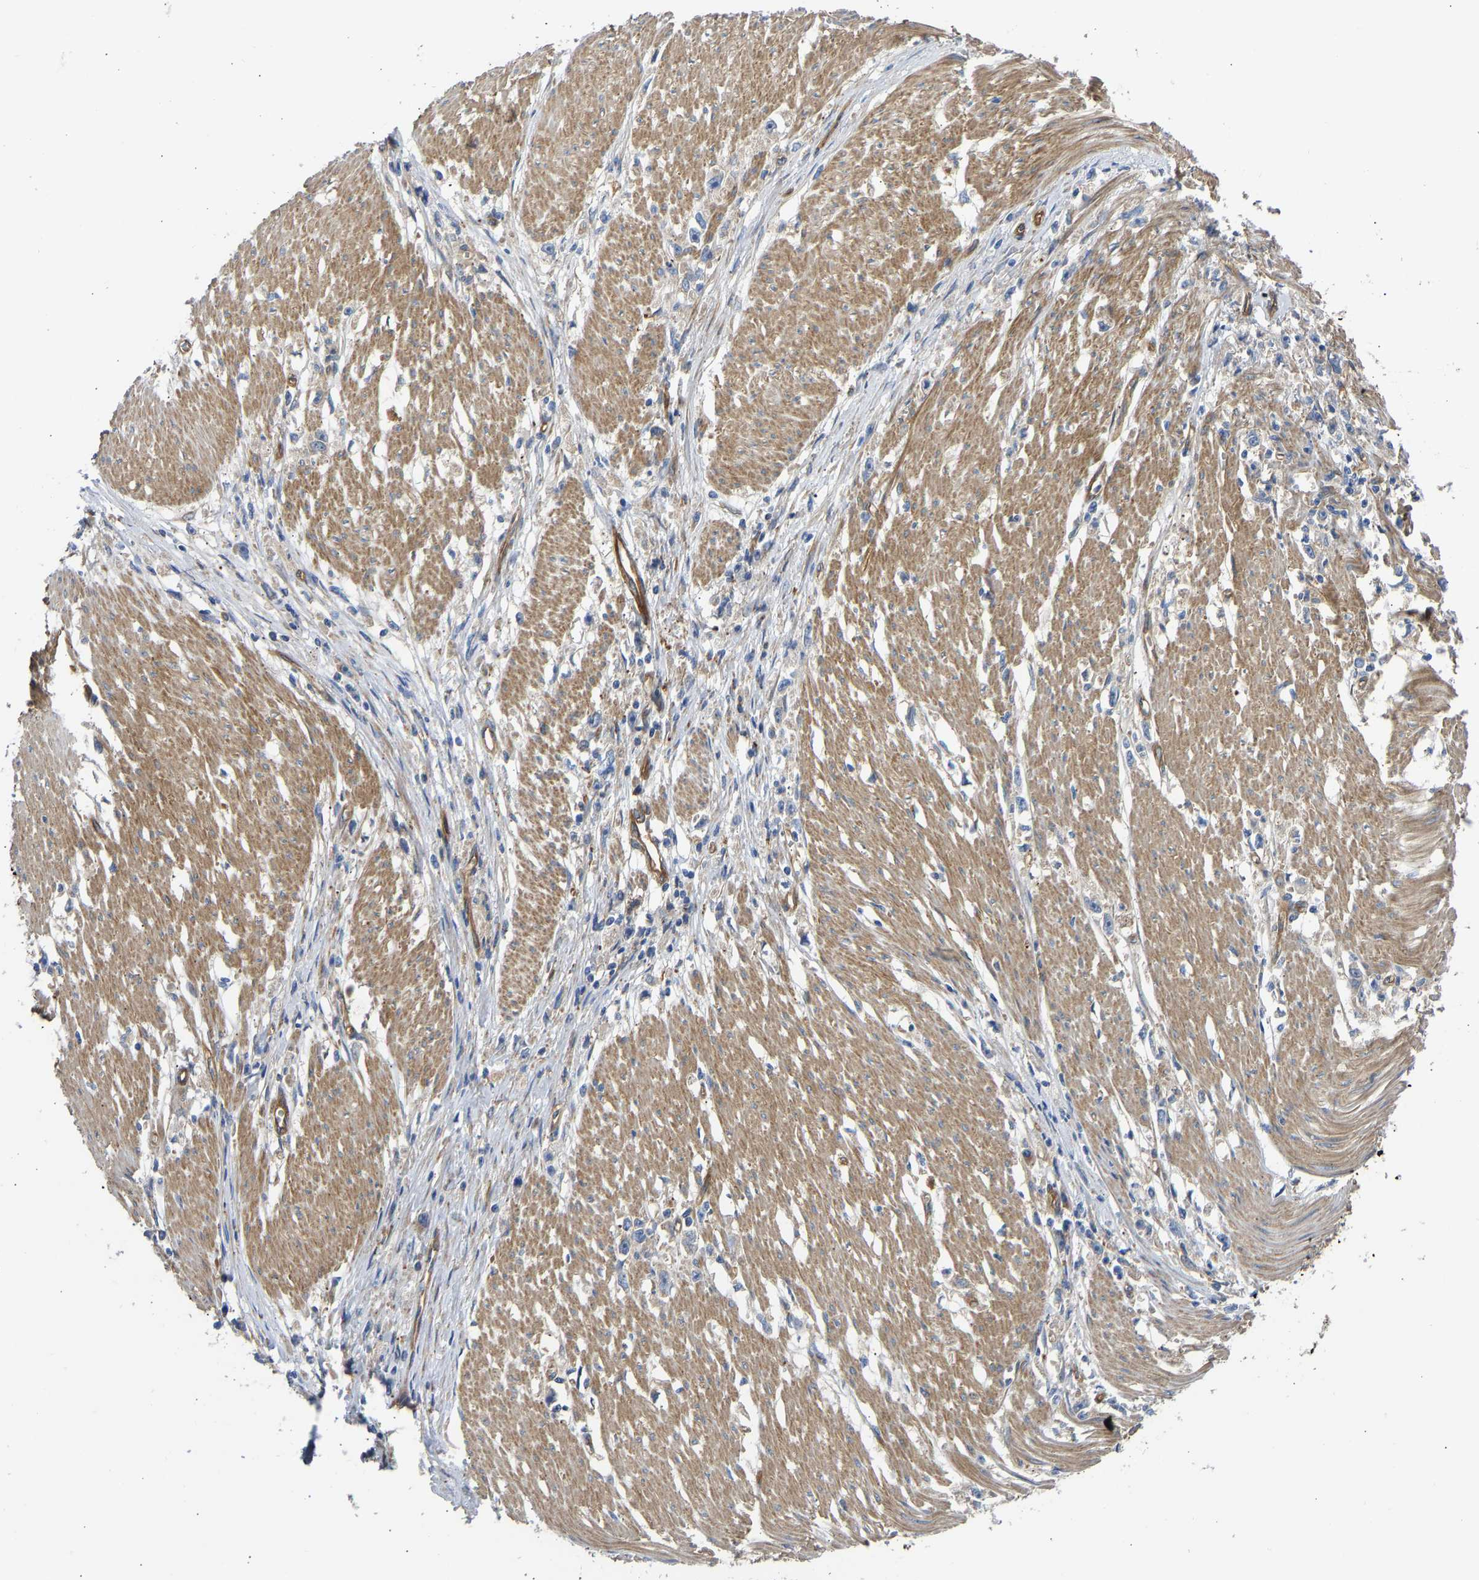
{"staining": {"intensity": "negative", "quantity": "none", "location": "none"}, "tissue": "stomach cancer", "cell_type": "Tumor cells", "image_type": "cancer", "snomed": [{"axis": "morphology", "description": "Adenocarcinoma, NOS"}, {"axis": "topography", "description": "Stomach"}], "caption": "Protein analysis of stomach cancer (adenocarcinoma) reveals no significant positivity in tumor cells.", "gene": "MYO1C", "patient": {"sex": "female", "age": 59}}